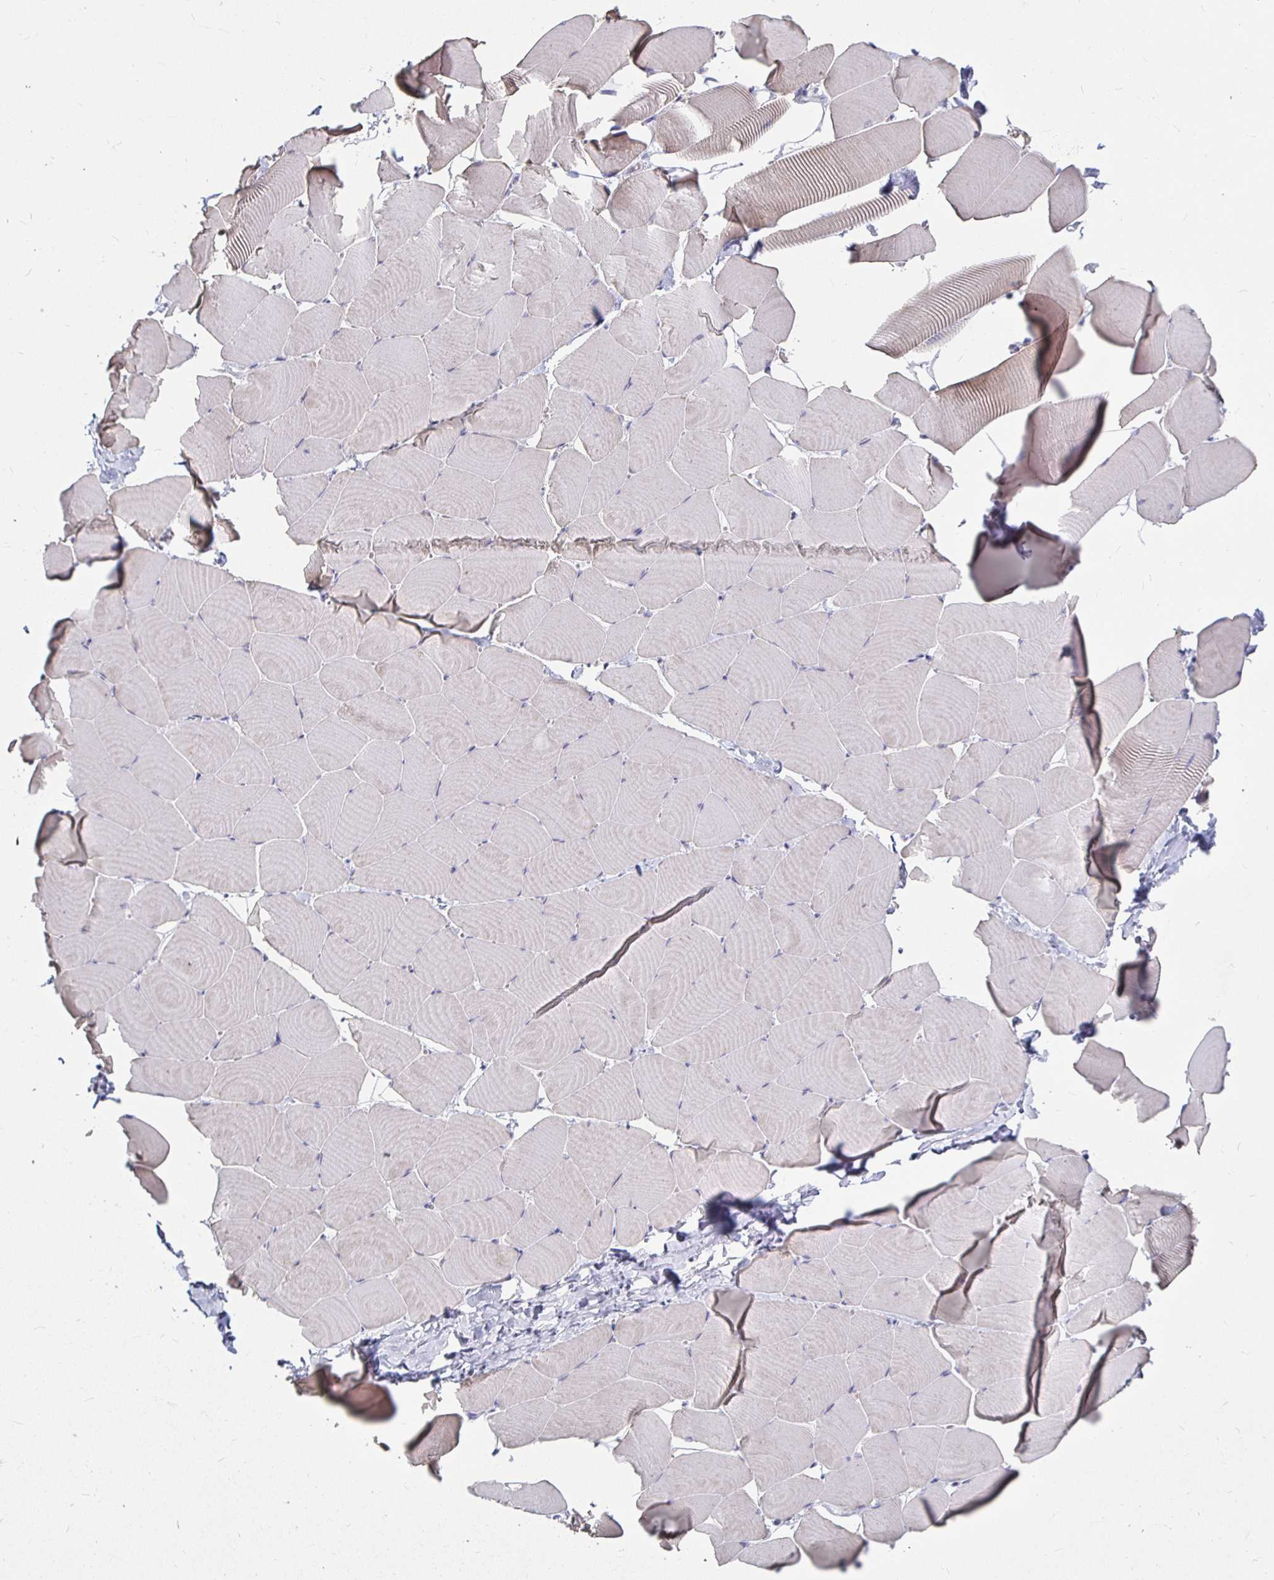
{"staining": {"intensity": "weak", "quantity": "<25%", "location": "cytoplasmic/membranous"}, "tissue": "skeletal muscle", "cell_type": "Myocytes", "image_type": "normal", "snomed": [{"axis": "morphology", "description": "Normal tissue, NOS"}, {"axis": "topography", "description": "Skeletal muscle"}], "caption": "Immunohistochemical staining of normal skeletal muscle demonstrates no significant positivity in myocytes. (DAB immunohistochemistry (IHC) visualized using brightfield microscopy, high magnification).", "gene": "RNF144B", "patient": {"sex": "male", "age": 25}}